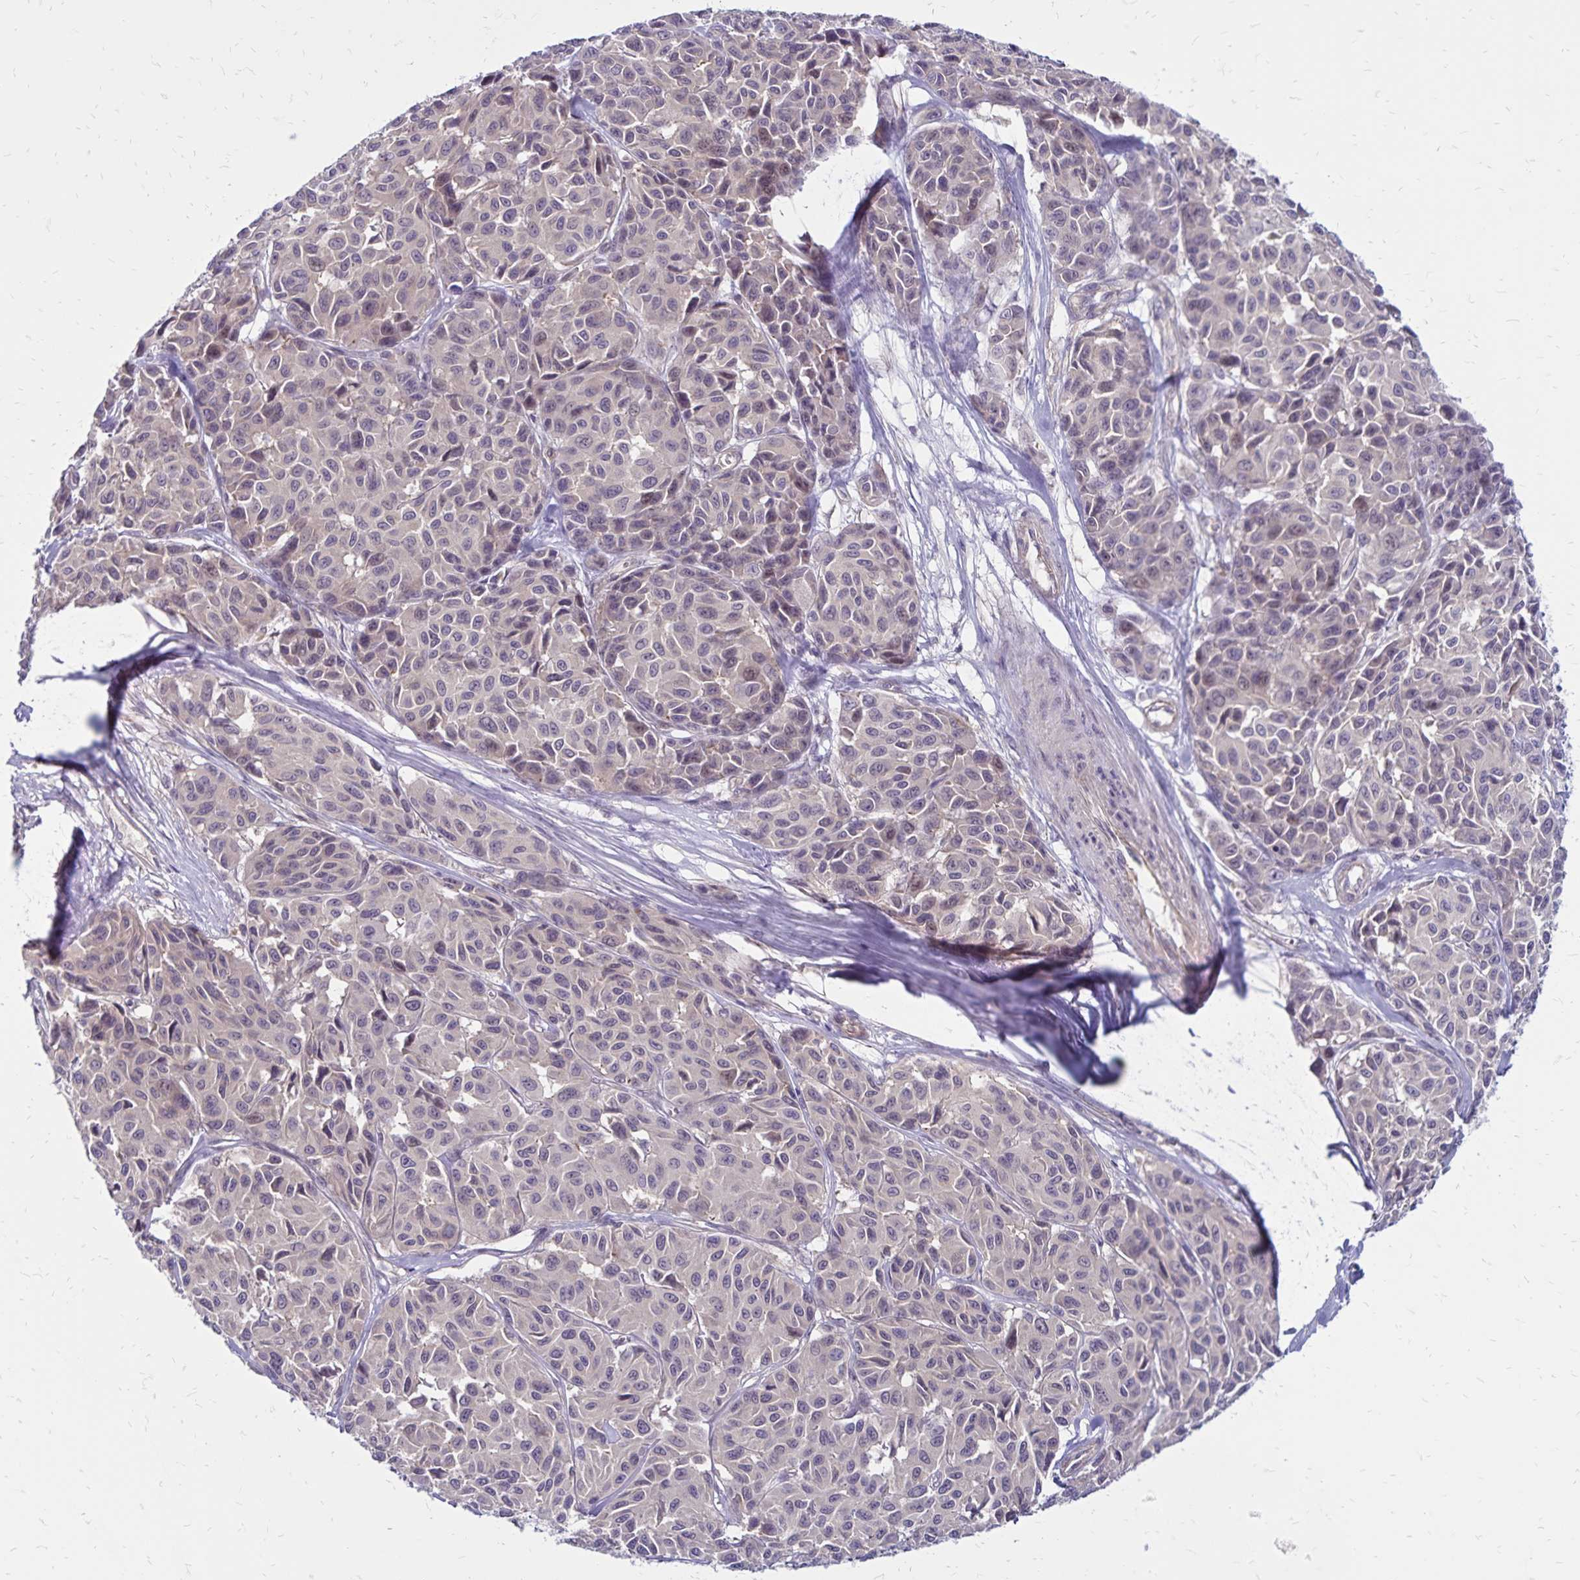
{"staining": {"intensity": "negative", "quantity": "none", "location": "none"}, "tissue": "melanoma", "cell_type": "Tumor cells", "image_type": "cancer", "snomed": [{"axis": "morphology", "description": "Malignant melanoma, NOS"}, {"axis": "topography", "description": "Skin"}], "caption": "IHC image of neoplastic tissue: melanoma stained with DAB (3,3'-diaminobenzidine) shows no significant protein staining in tumor cells. Nuclei are stained in blue.", "gene": "FSD1", "patient": {"sex": "female", "age": 66}}